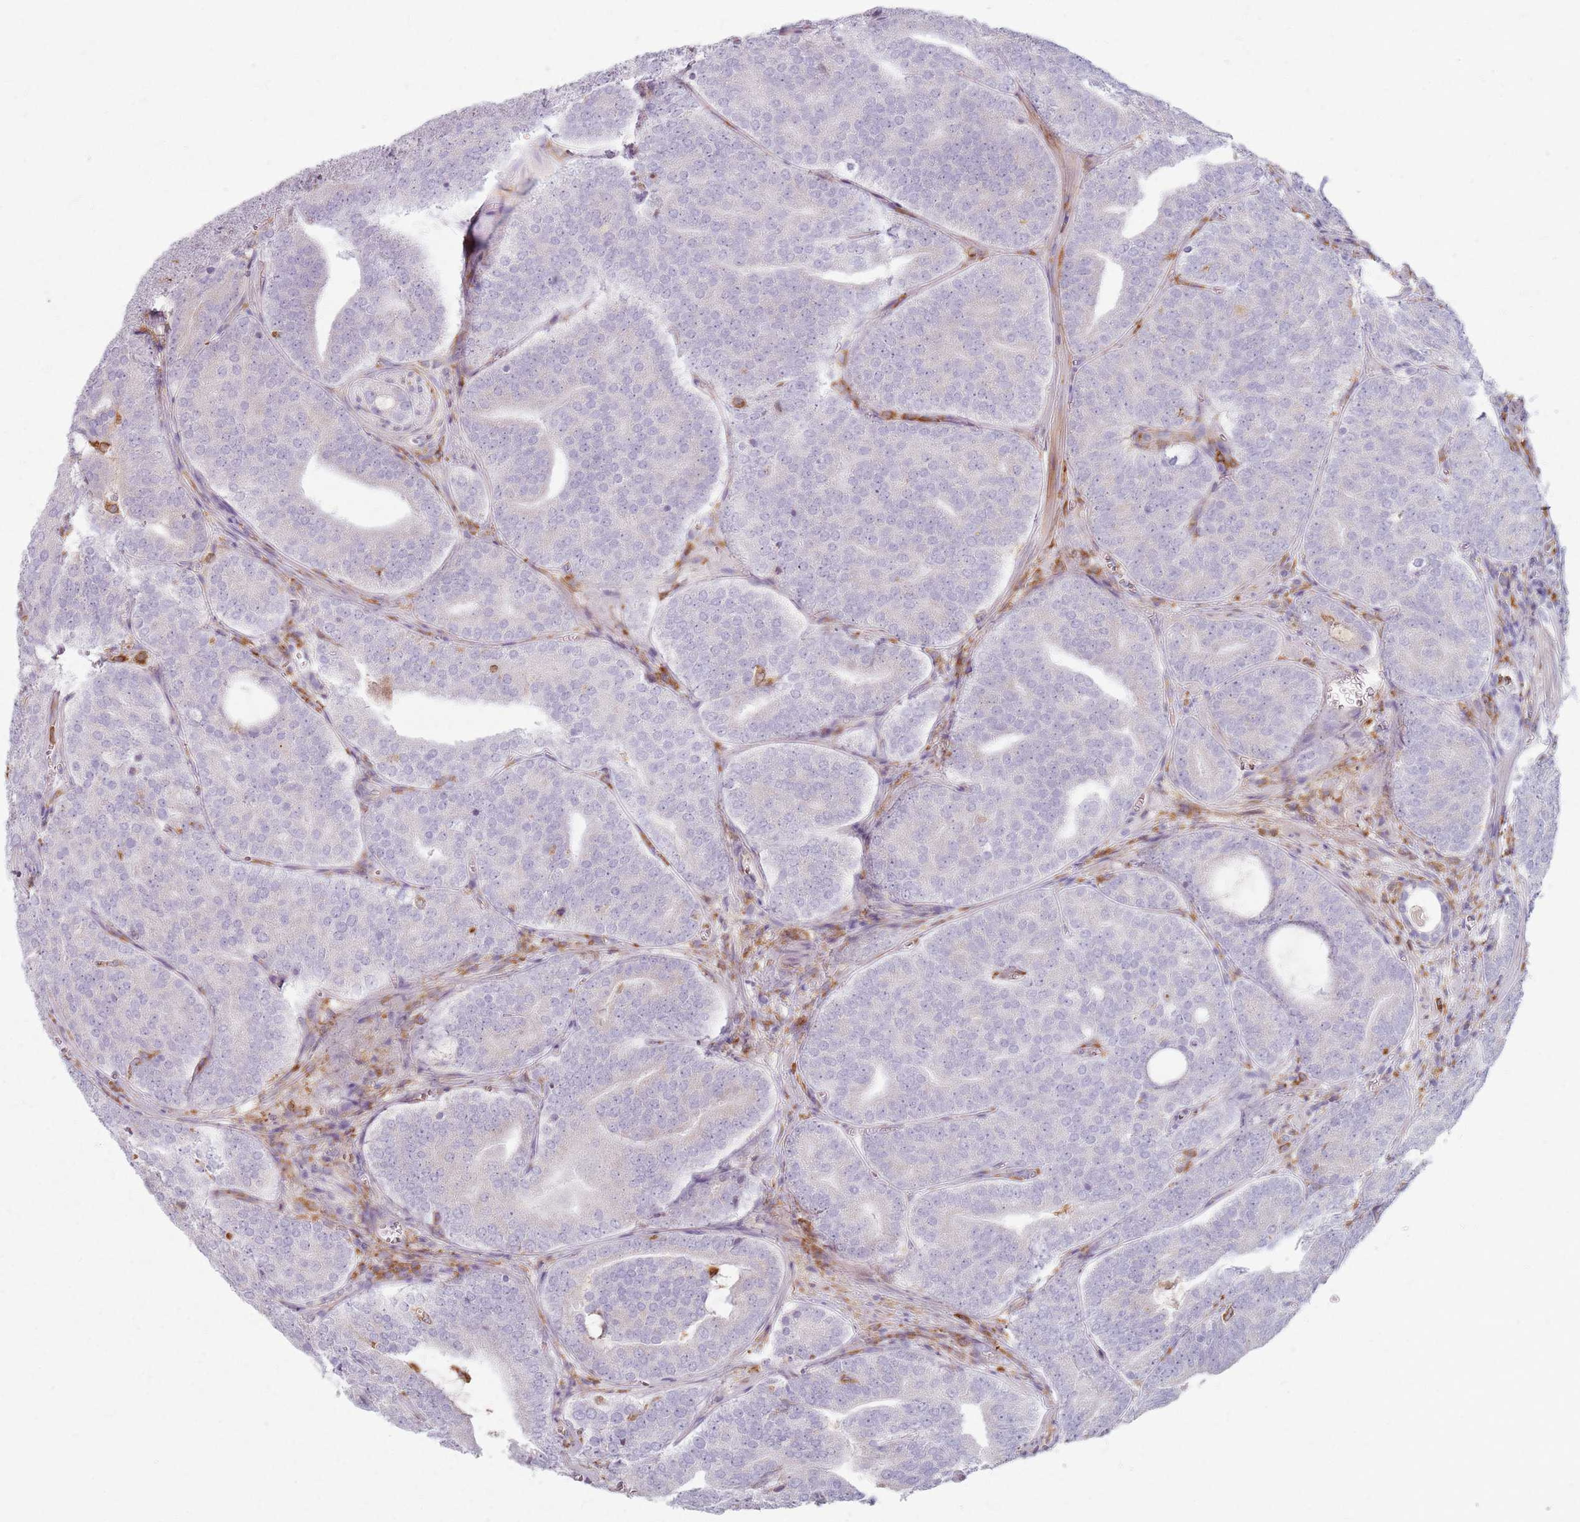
{"staining": {"intensity": "negative", "quantity": "none", "location": "none"}, "tissue": "prostate cancer", "cell_type": "Tumor cells", "image_type": "cancer", "snomed": [{"axis": "morphology", "description": "Adenocarcinoma, High grade"}, {"axis": "topography", "description": "Prostate"}], "caption": "High-grade adenocarcinoma (prostate) stained for a protein using immunohistochemistry (IHC) displays no staining tumor cells.", "gene": "COLGALT1", "patient": {"sex": "male", "age": 55}}